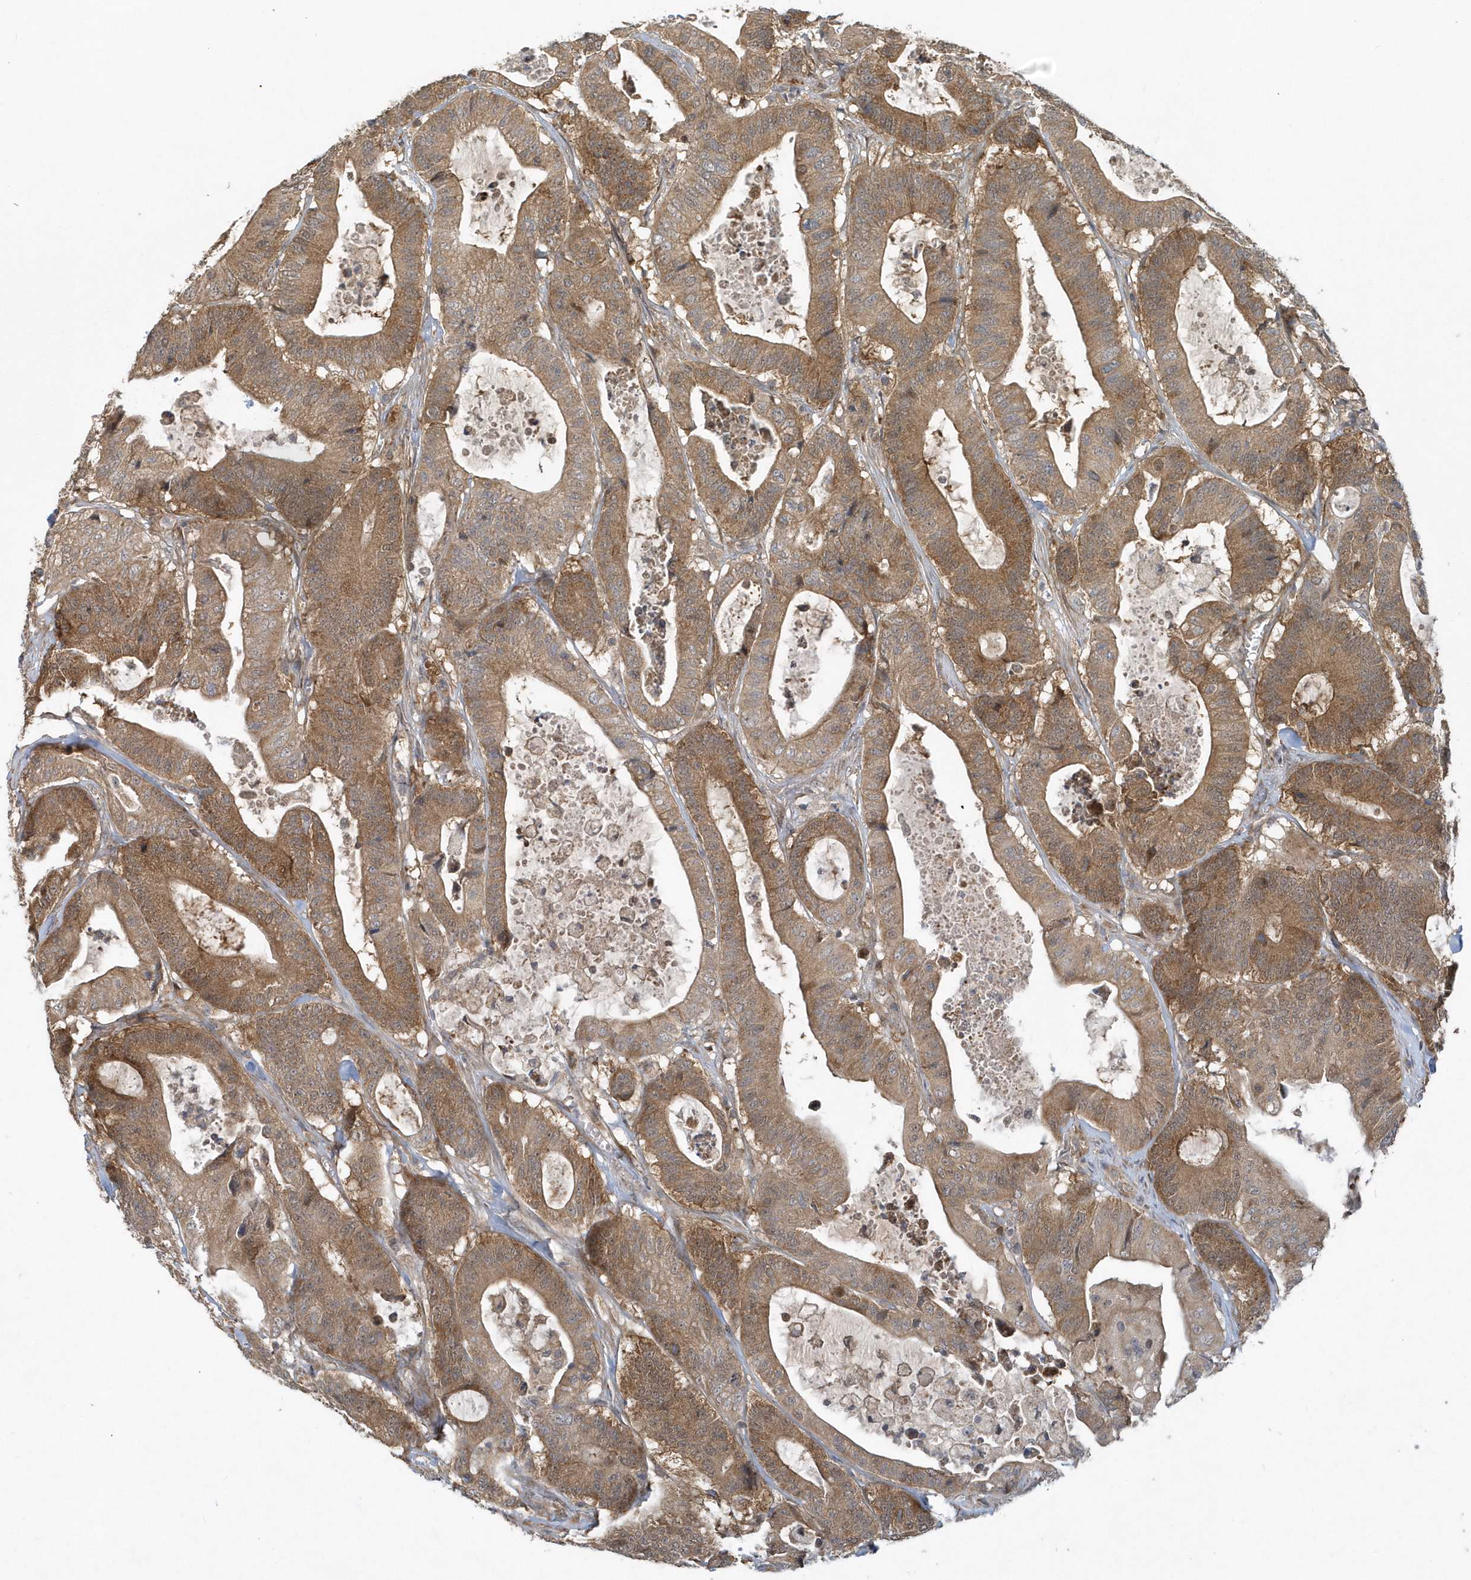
{"staining": {"intensity": "moderate", "quantity": ">75%", "location": "cytoplasmic/membranous"}, "tissue": "colorectal cancer", "cell_type": "Tumor cells", "image_type": "cancer", "snomed": [{"axis": "morphology", "description": "Adenocarcinoma, NOS"}, {"axis": "topography", "description": "Colon"}], "caption": "About >75% of tumor cells in adenocarcinoma (colorectal) show moderate cytoplasmic/membranous protein expression as visualized by brown immunohistochemical staining.", "gene": "THG1L", "patient": {"sex": "female", "age": 84}}